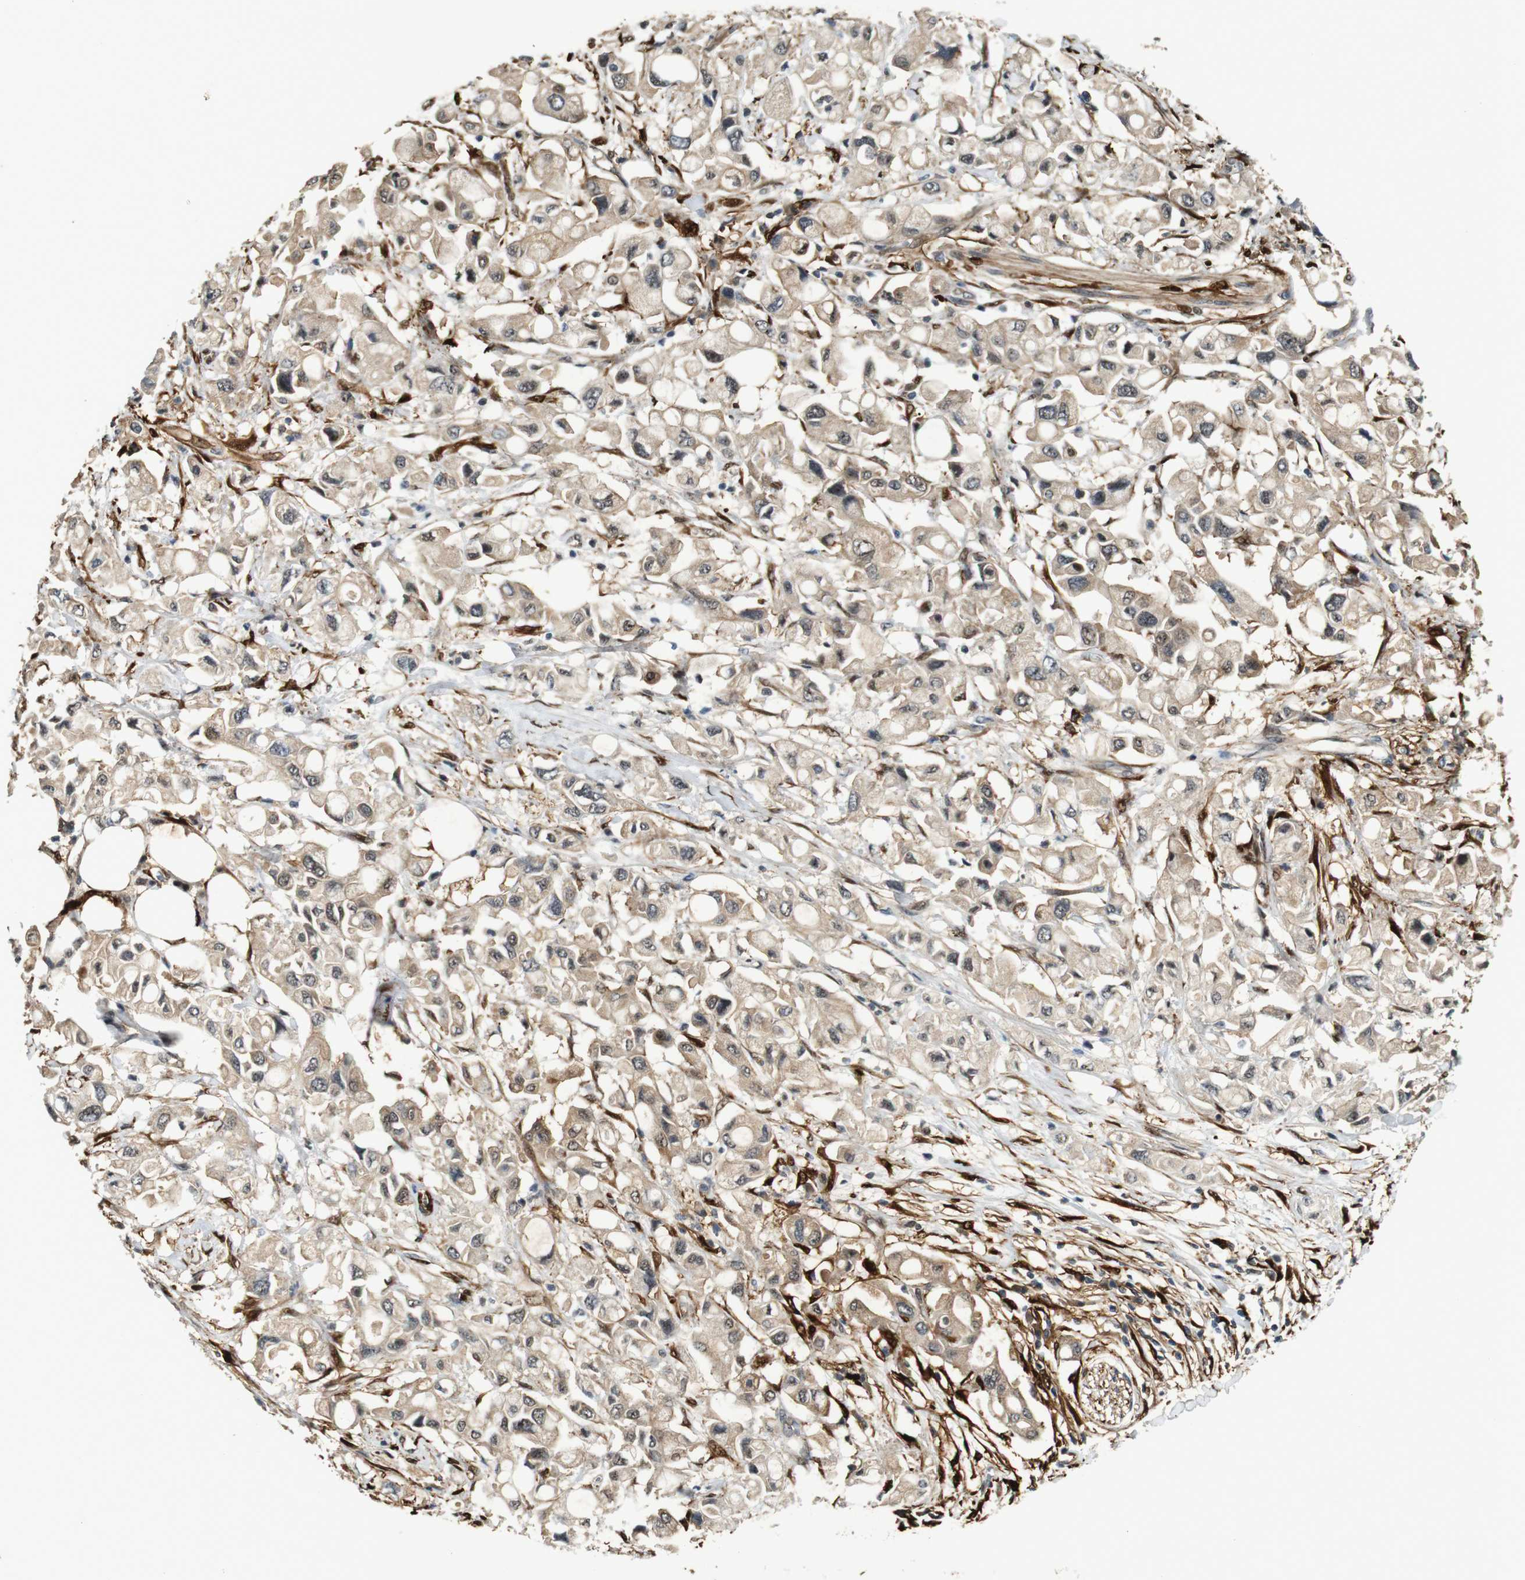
{"staining": {"intensity": "weak", "quantity": ">75%", "location": "cytoplasmic/membranous,nuclear"}, "tissue": "pancreatic cancer", "cell_type": "Tumor cells", "image_type": "cancer", "snomed": [{"axis": "morphology", "description": "Adenocarcinoma, NOS"}, {"axis": "topography", "description": "Pancreas"}], "caption": "The image reveals staining of pancreatic adenocarcinoma, revealing weak cytoplasmic/membranous and nuclear protein positivity (brown color) within tumor cells.", "gene": "LXN", "patient": {"sex": "female", "age": 56}}